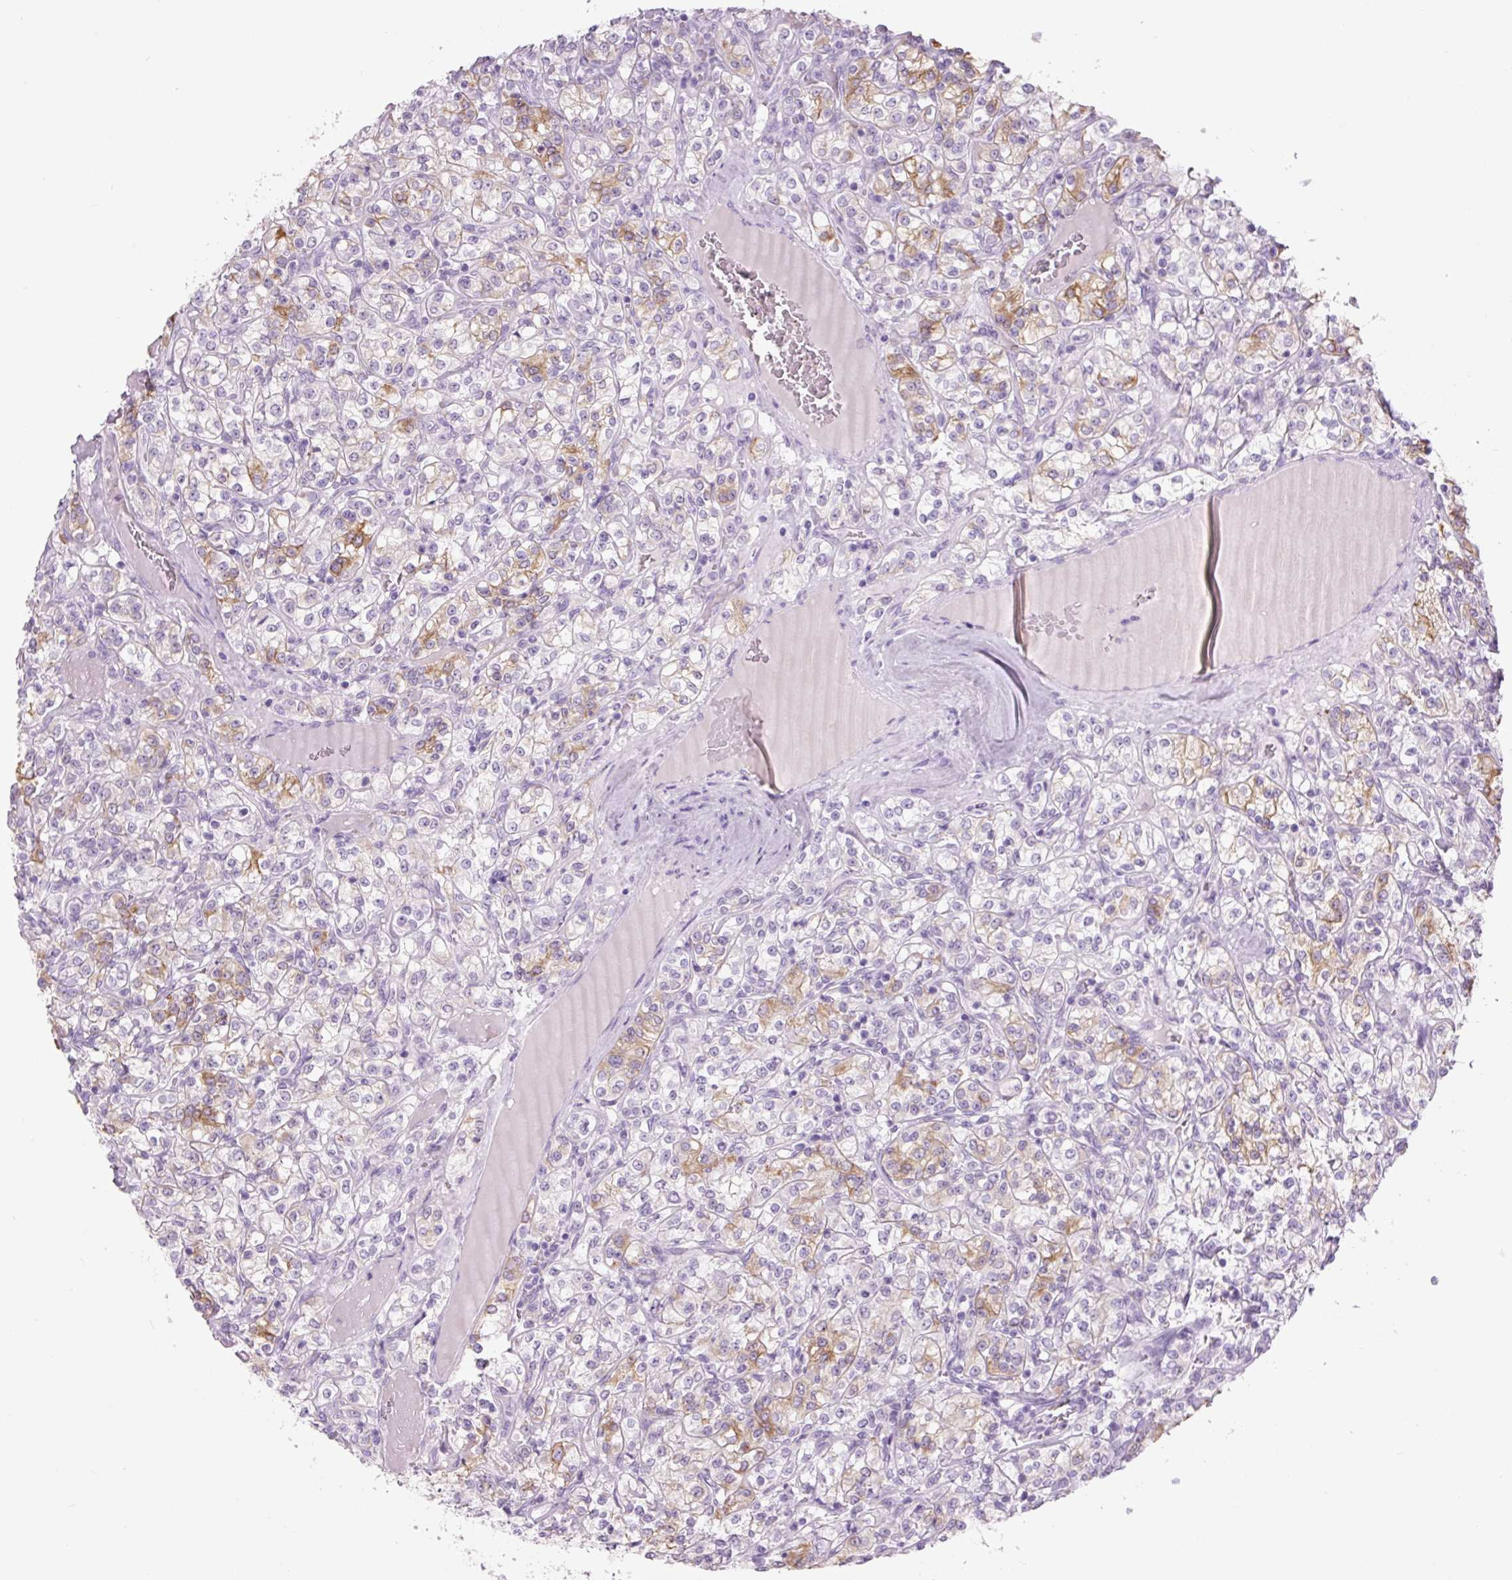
{"staining": {"intensity": "moderate", "quantity": "<25%", "location": "cytoplasmic/membranous"}, "tissue": "renal cancer", "cell_type": "Tumor cells", "image_type": "cancer", "snomed": [{"axis": "morphology", "description": "Adenocarcinoma, NOS"}, {"axis": "topography", "description": "Kidney"}], "caption": "Renal cancer (adenocarcinoma) stained with DAB immunohistochemistry (IHC) reveals low levels of moderate cytoplasmic/membranous expression in about <25% of tumor cells.", "gene": "COL9A2", "patient": {"sex": "male", "age": 77}}